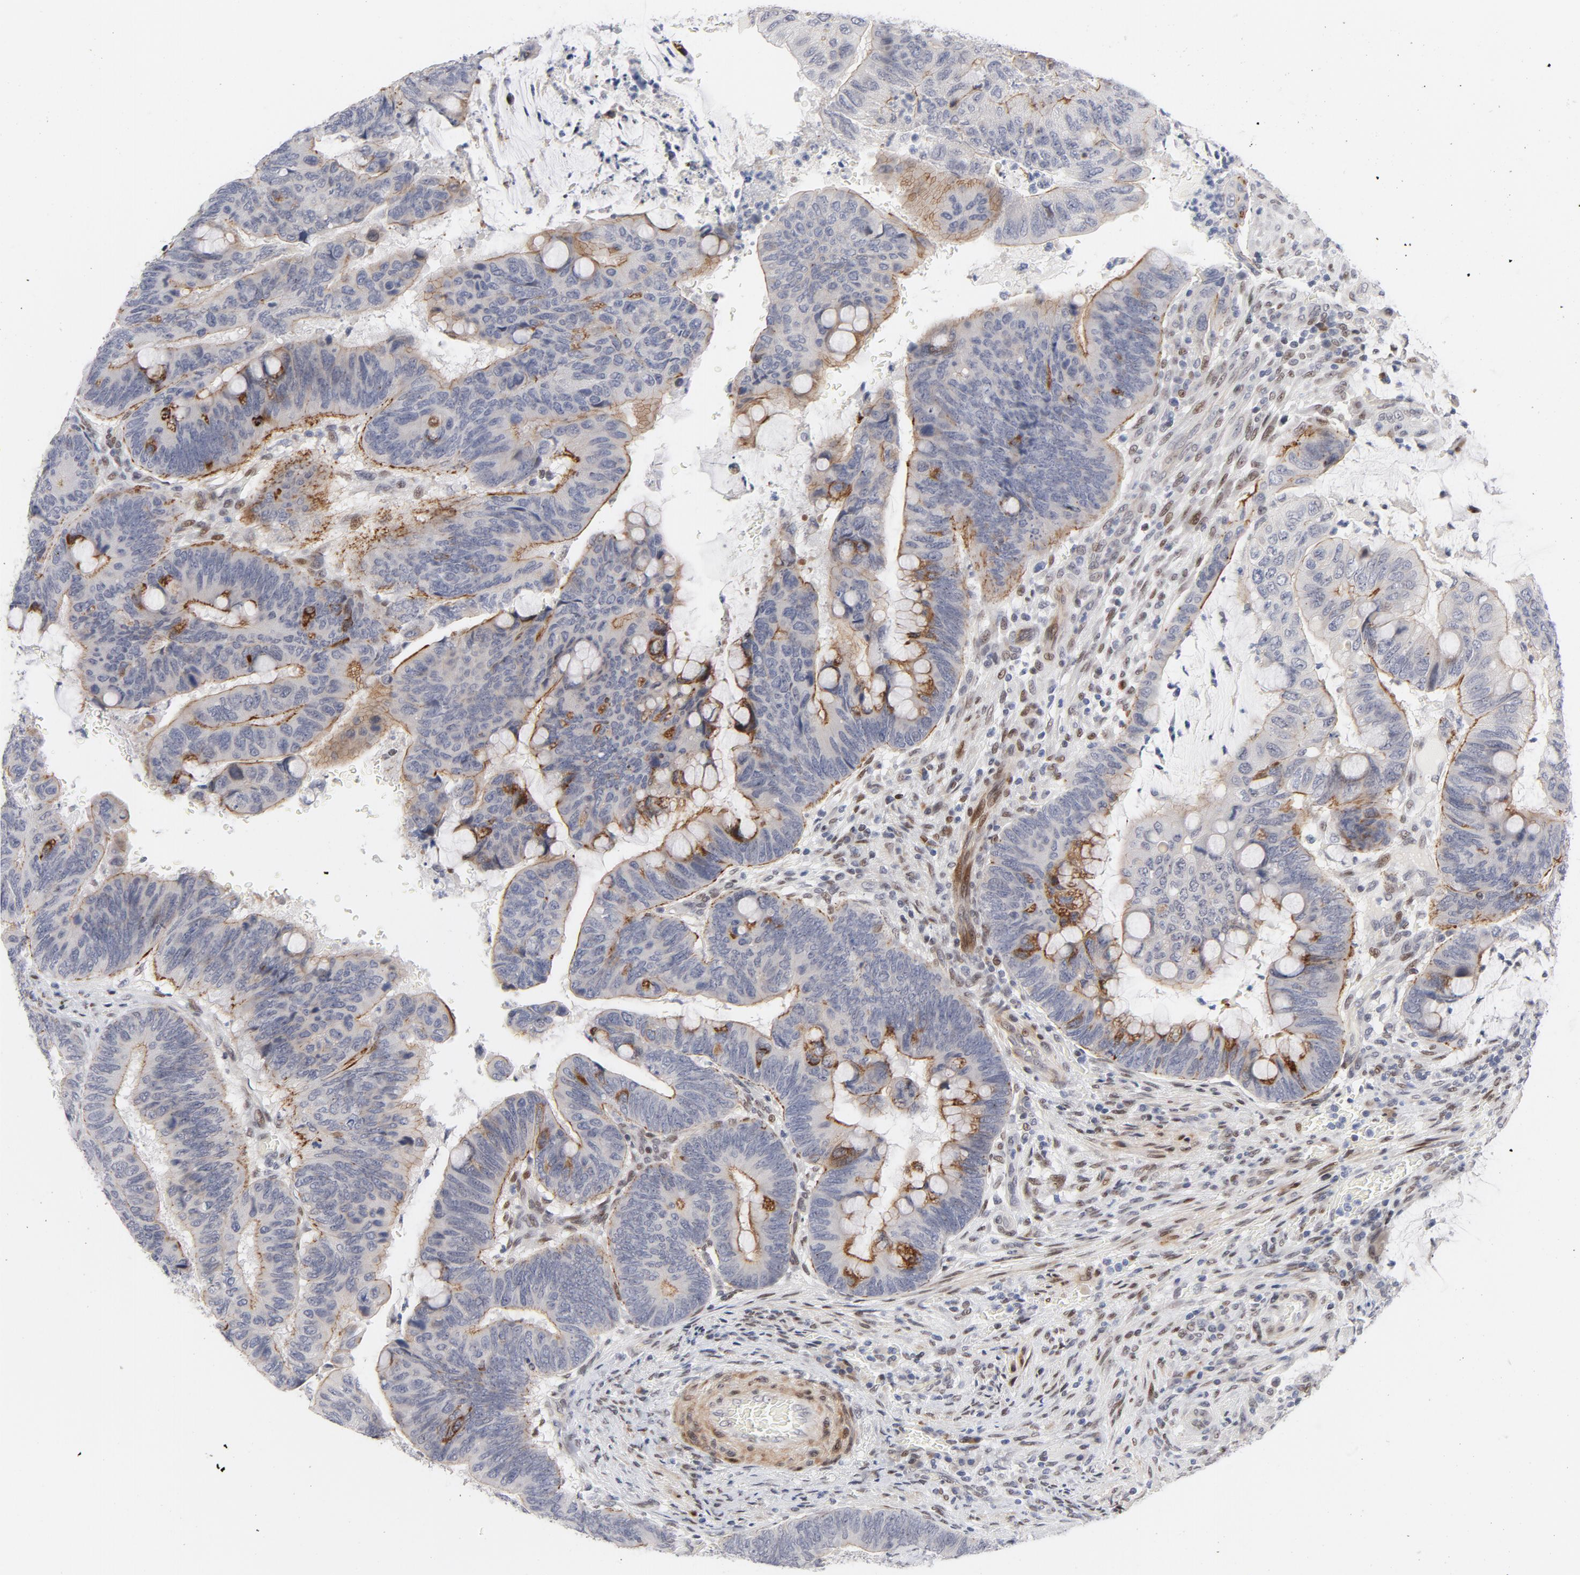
{"staining": {"intensity": "moderate", "quantity": "25%-75%", "location": "cytoplasmic/membranous"}, "tissue": "colorectal cancer", "cell_type": "Tumor cells", "image_type": "cancer", "snomed": [{"axis": "morphology", "description": "Normal tissue, NOS"}, {"axis": "morphology", "description": "Adenocarcinoma, NOS"}, {"axis": "topography", "description": "Rectum"}], "caption": "Moderate cytoplasmic/membranous staining is seen in about 25%-75% of tumor cells in adenocarcinoma (colorectal). Using DAB (3,3'-diaminobenzidine) (brown) and hematoxylin (blue) stains, captured at high magnification using brightfield microscopy.", "gene": "NFIC", "patient": {"sex": "male", "age": 92}}